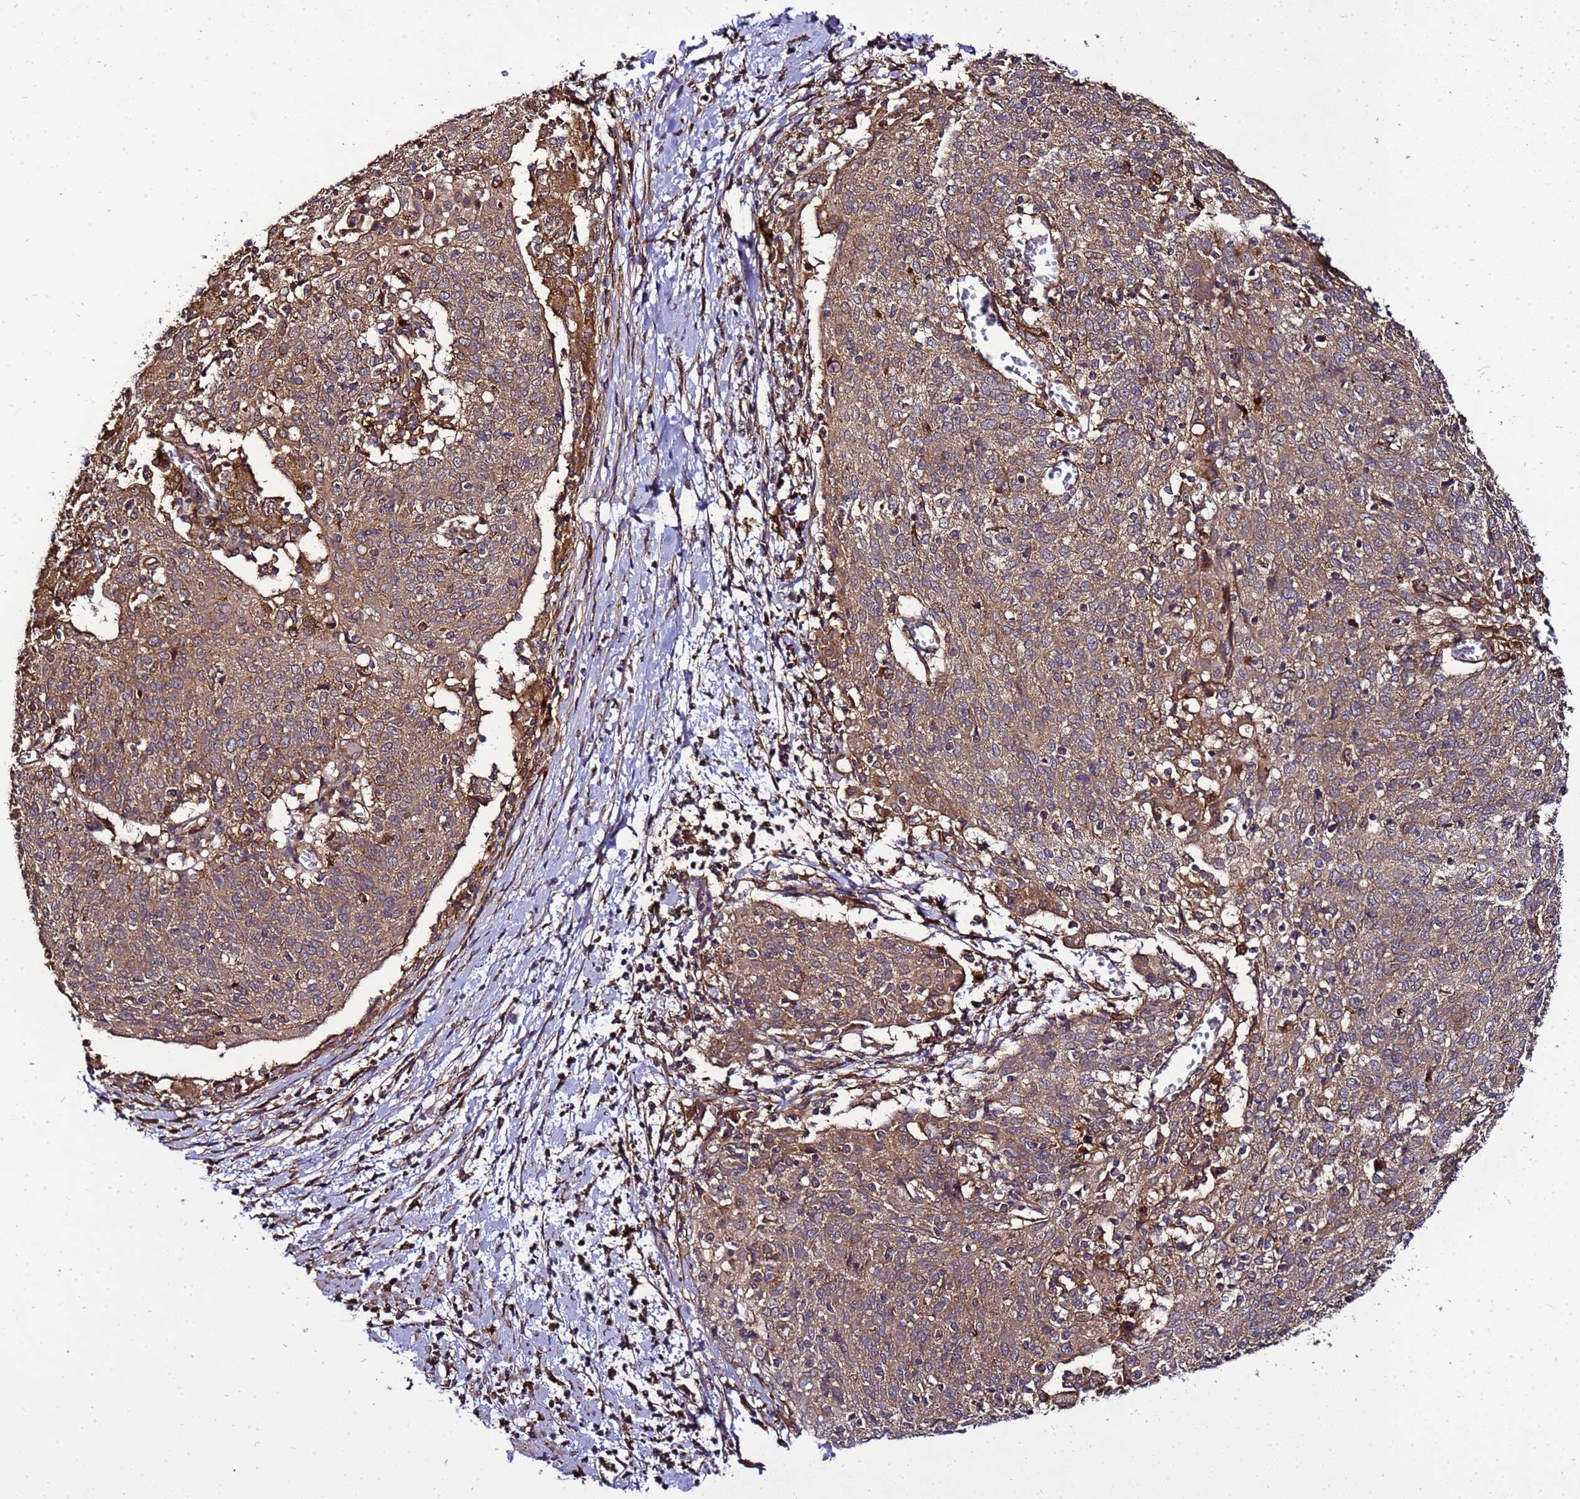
{"staining": {"intensity": "moderate", "quantity": ">75%", "location": "cytoplasmic/membranous"}, "tissue": "cervical cancer", "cell_type": "Tumor cells", "image_type": "cancer", "snomed": [{"axis": "morphology", "description": "Squamous cell carcinoma, NOS"}, {"axis": "topography", "description": "Cervix"}], "caption": "IHC image of cervical squamous cell carcinoma stained for a protein (brown), which exhibits medium levels of moderate cytoplasmic/membranous expression in approximately >75% of tumor cells.", "gene": "TRABD", "patient": {"sex": "female", "age": 52}}